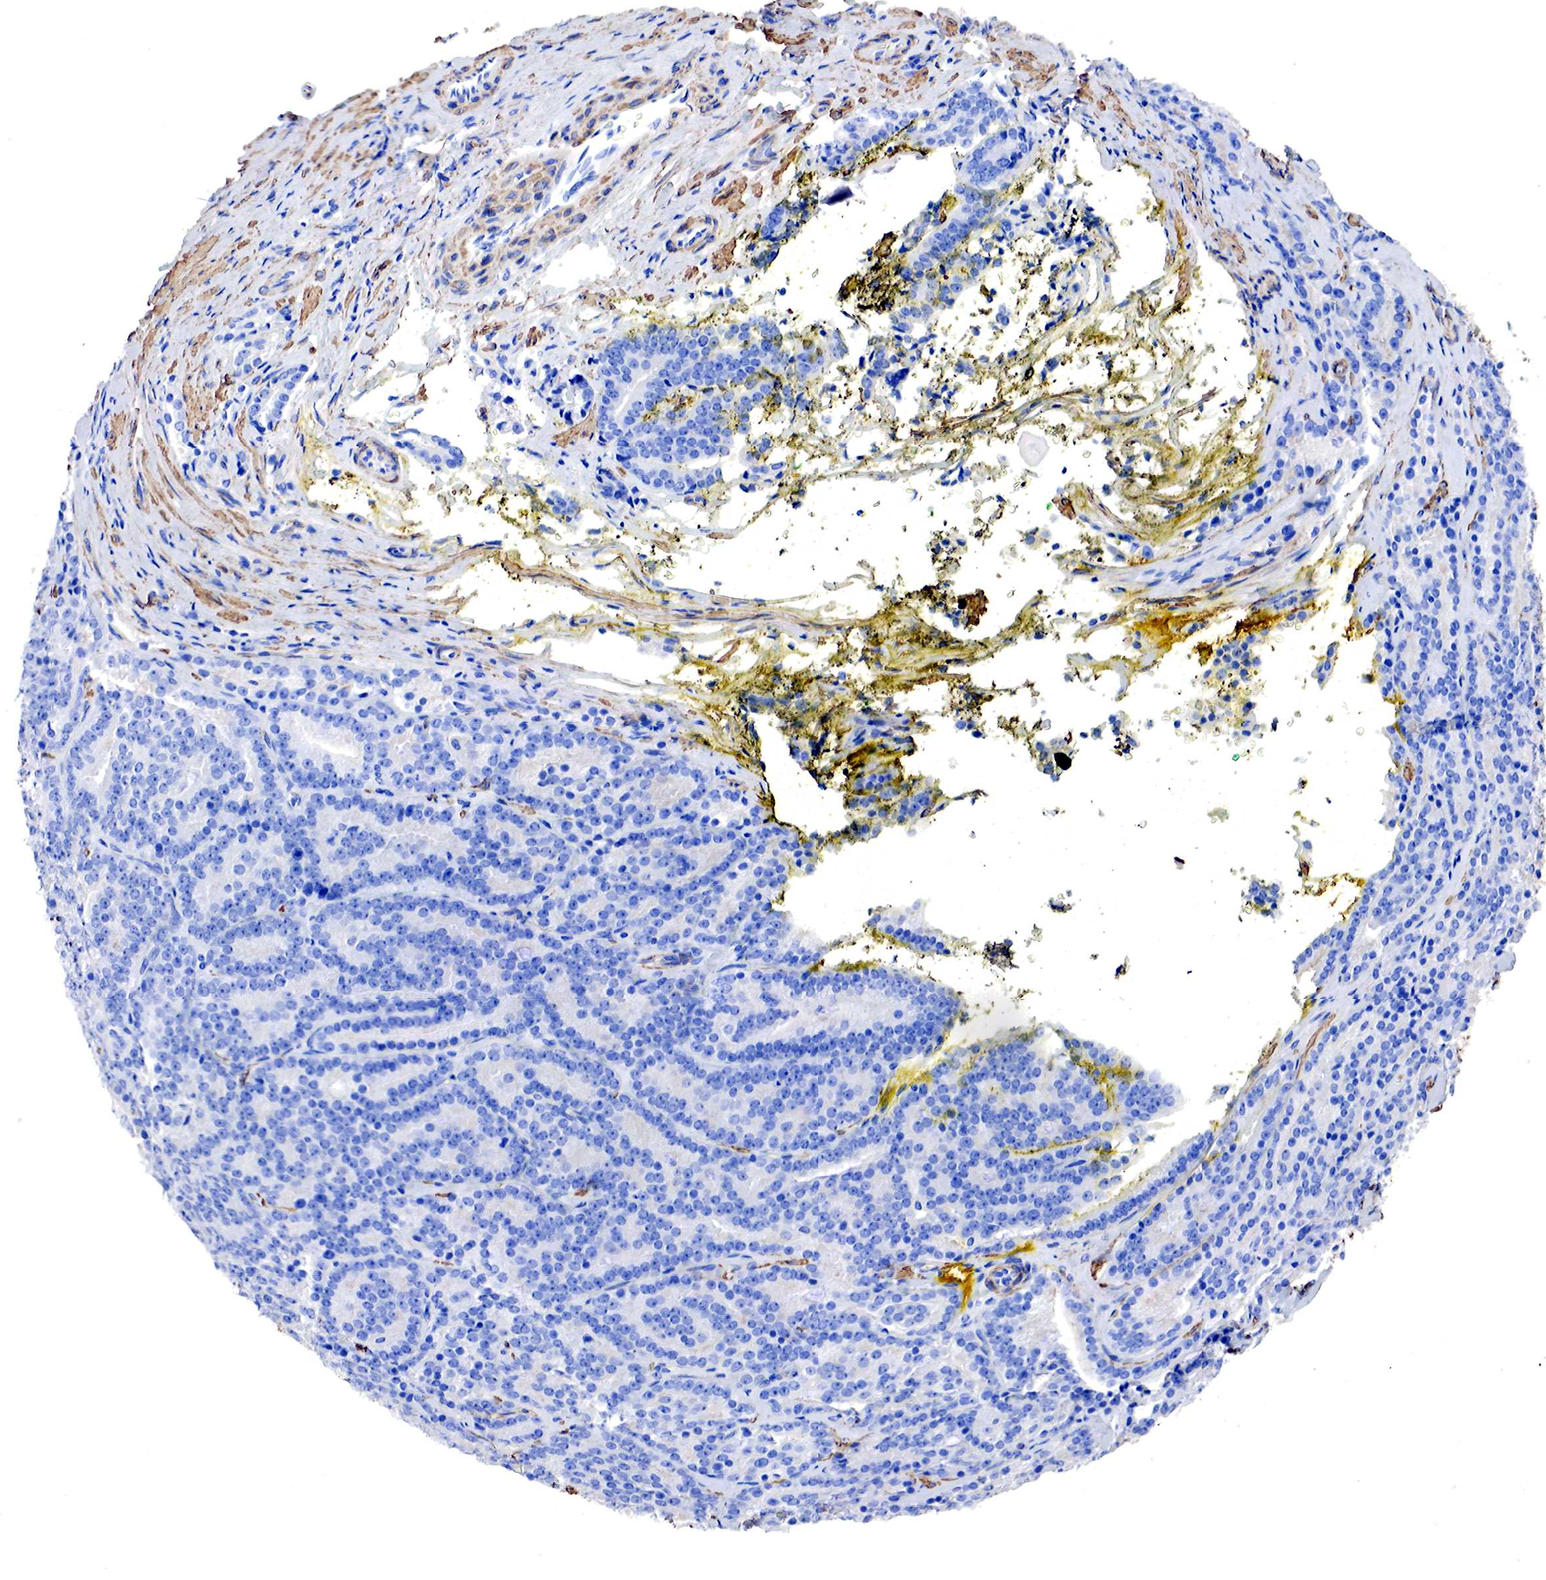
{"staining": {"intensity": "negative", "quantity": "none", "location": "none"}, "tissue": "prostate cancer", "cell_type": "Tumor cells", "image_type": "cancer", "snomed": [{"axis": "morphology", "description": "Adenocarcinoma, Medium grade"}, {"axis": "topography", "description": "Prostate"}], "caption": "Immunohistochemical staining of human medium-grade adenocarcinoma (prostate) reveals no significant positivity in tumor cells.", "gene": "TPM1", "patient": {"sex": "male", "age": 65}}